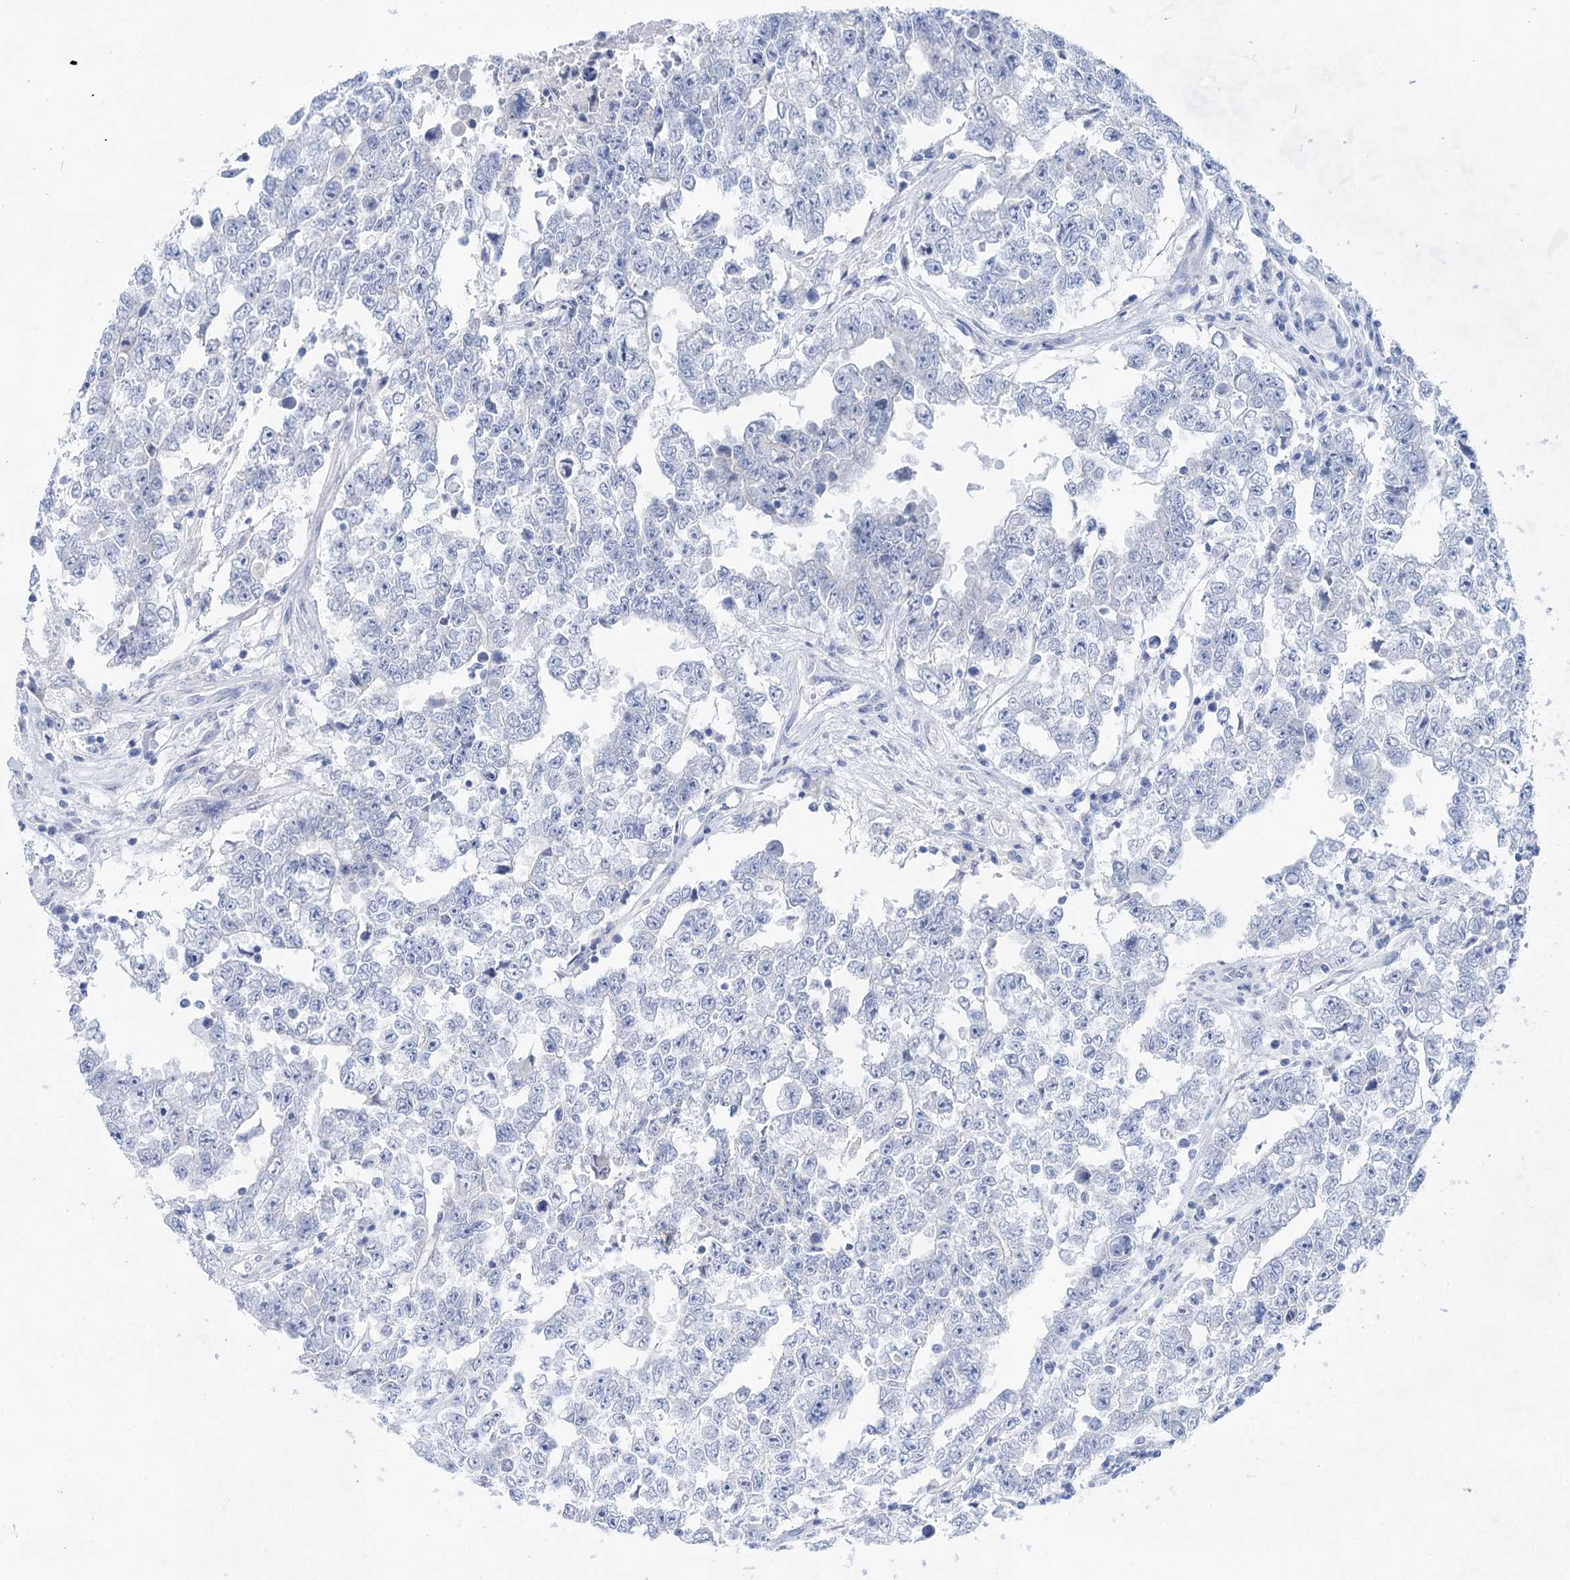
{"staining": {"intensity": "negative", "quantity": "none", "location": "none"}, "tissue": "testis cancer", "cell_type": "Tumor cells", "image_type": "cancer", "snomed": [{"axis": "morphology", "description": "Carcinoma, Embryonal, NOS"}, {"axis": "topography", "description": "Testis"}], "caption": "IHC image of human testis cancer (embryonal carcinoma) stained for a protein (brown), which displays no positivity in tumor cells.", "gene": "LALBA", "patient": {"sex": "male", "age": 25}}